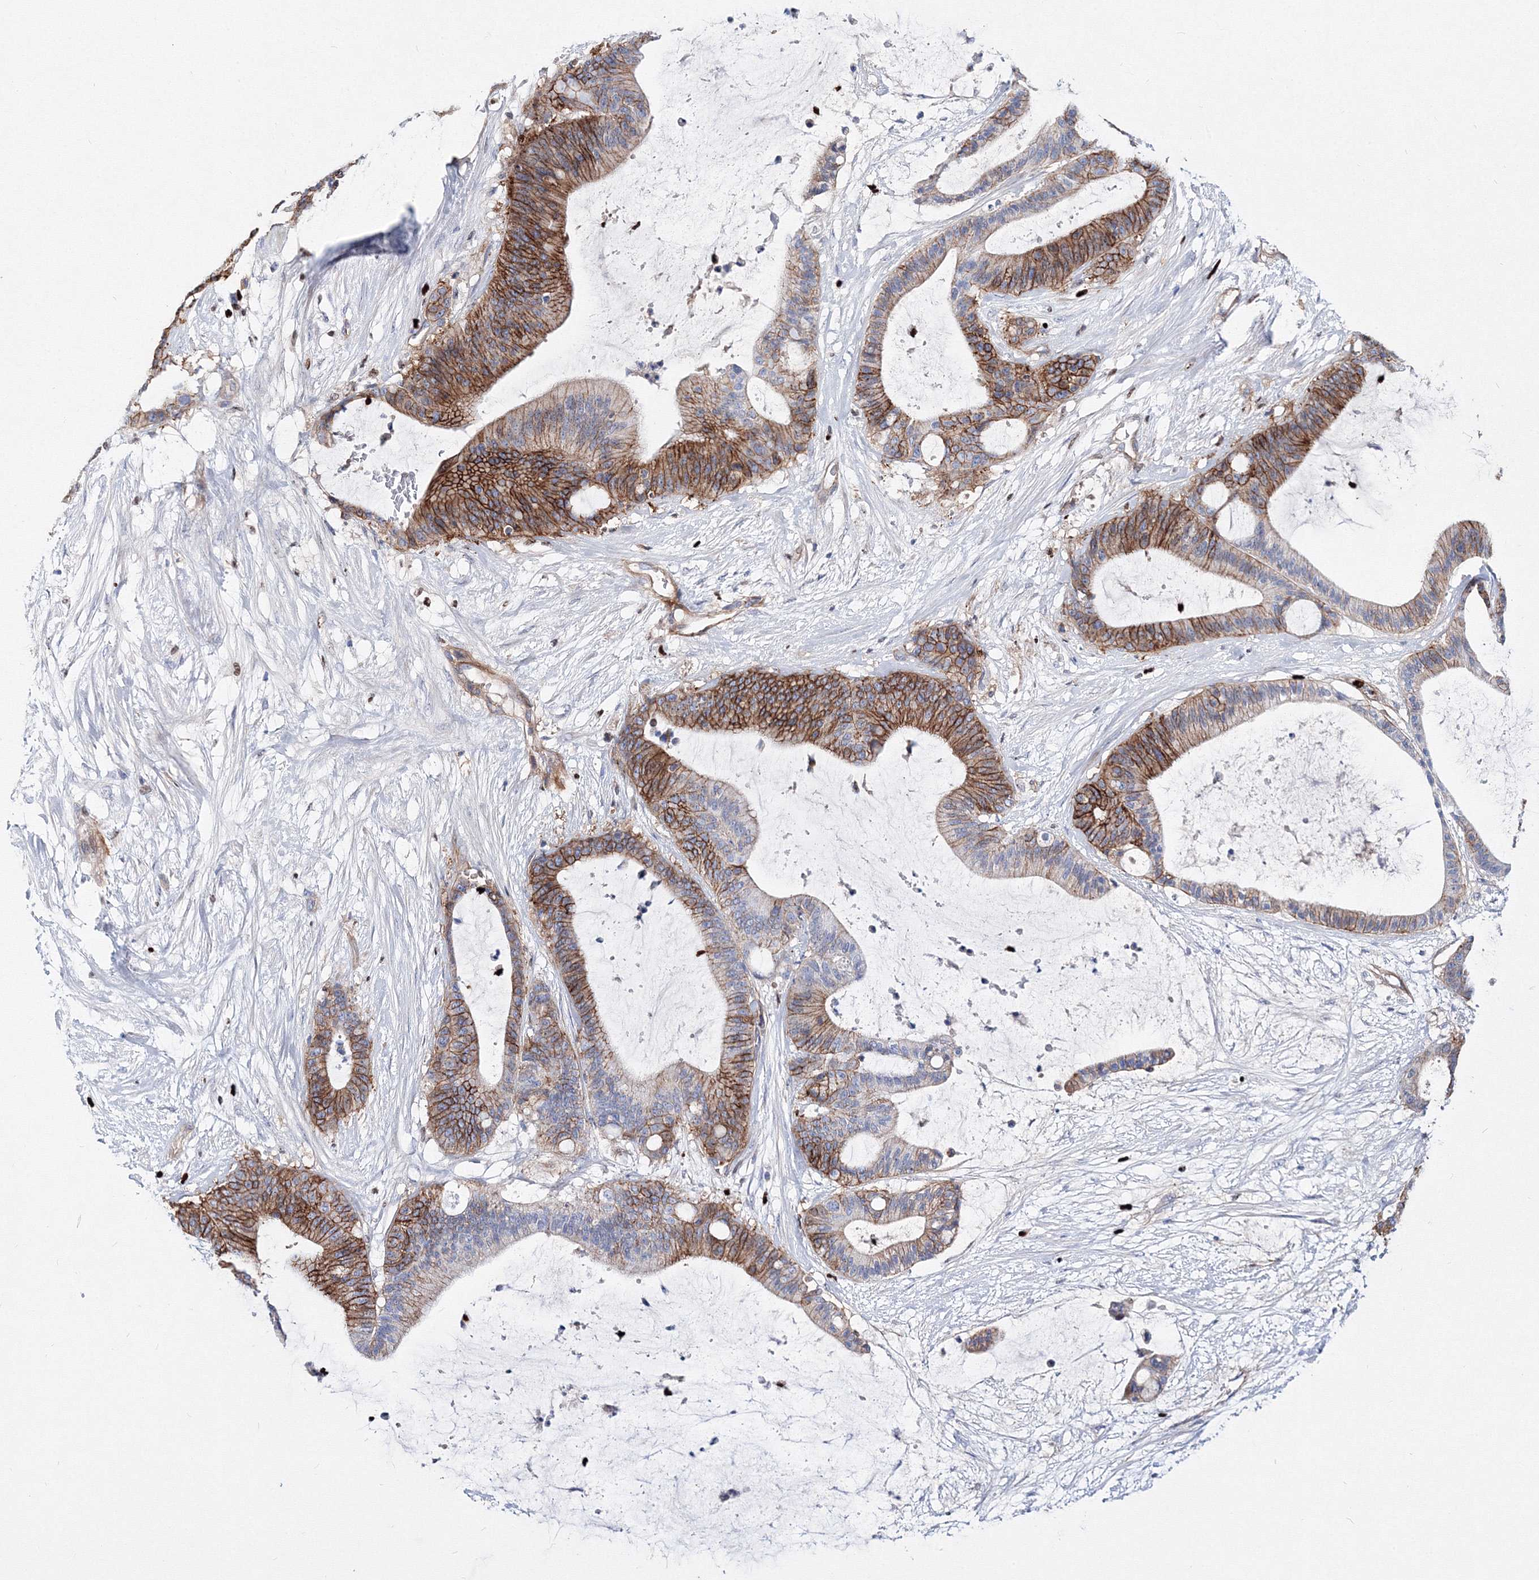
{"staining": {"intensity": "strong", "quantity": "25%-75%", "location": "cytoplasmic/membranous"}, "tissue": "liver cancer", "cell_type": "Tumor cells", "image_type": "cancer", "snomed": [{"axis": "morphology", "description": "Cholangiocarcinoma"}, {"axis": "topography", "description": "Liver"}], "caption": "Immunohistochemical staining of liver cancer (cholangiocarcinoma) reveals strong cytoplasmic/membranous protein expression in about 25%-75% of tumor cells.", "gene": "C11orf52", "patient": {"sex": "female", "age": 73}}